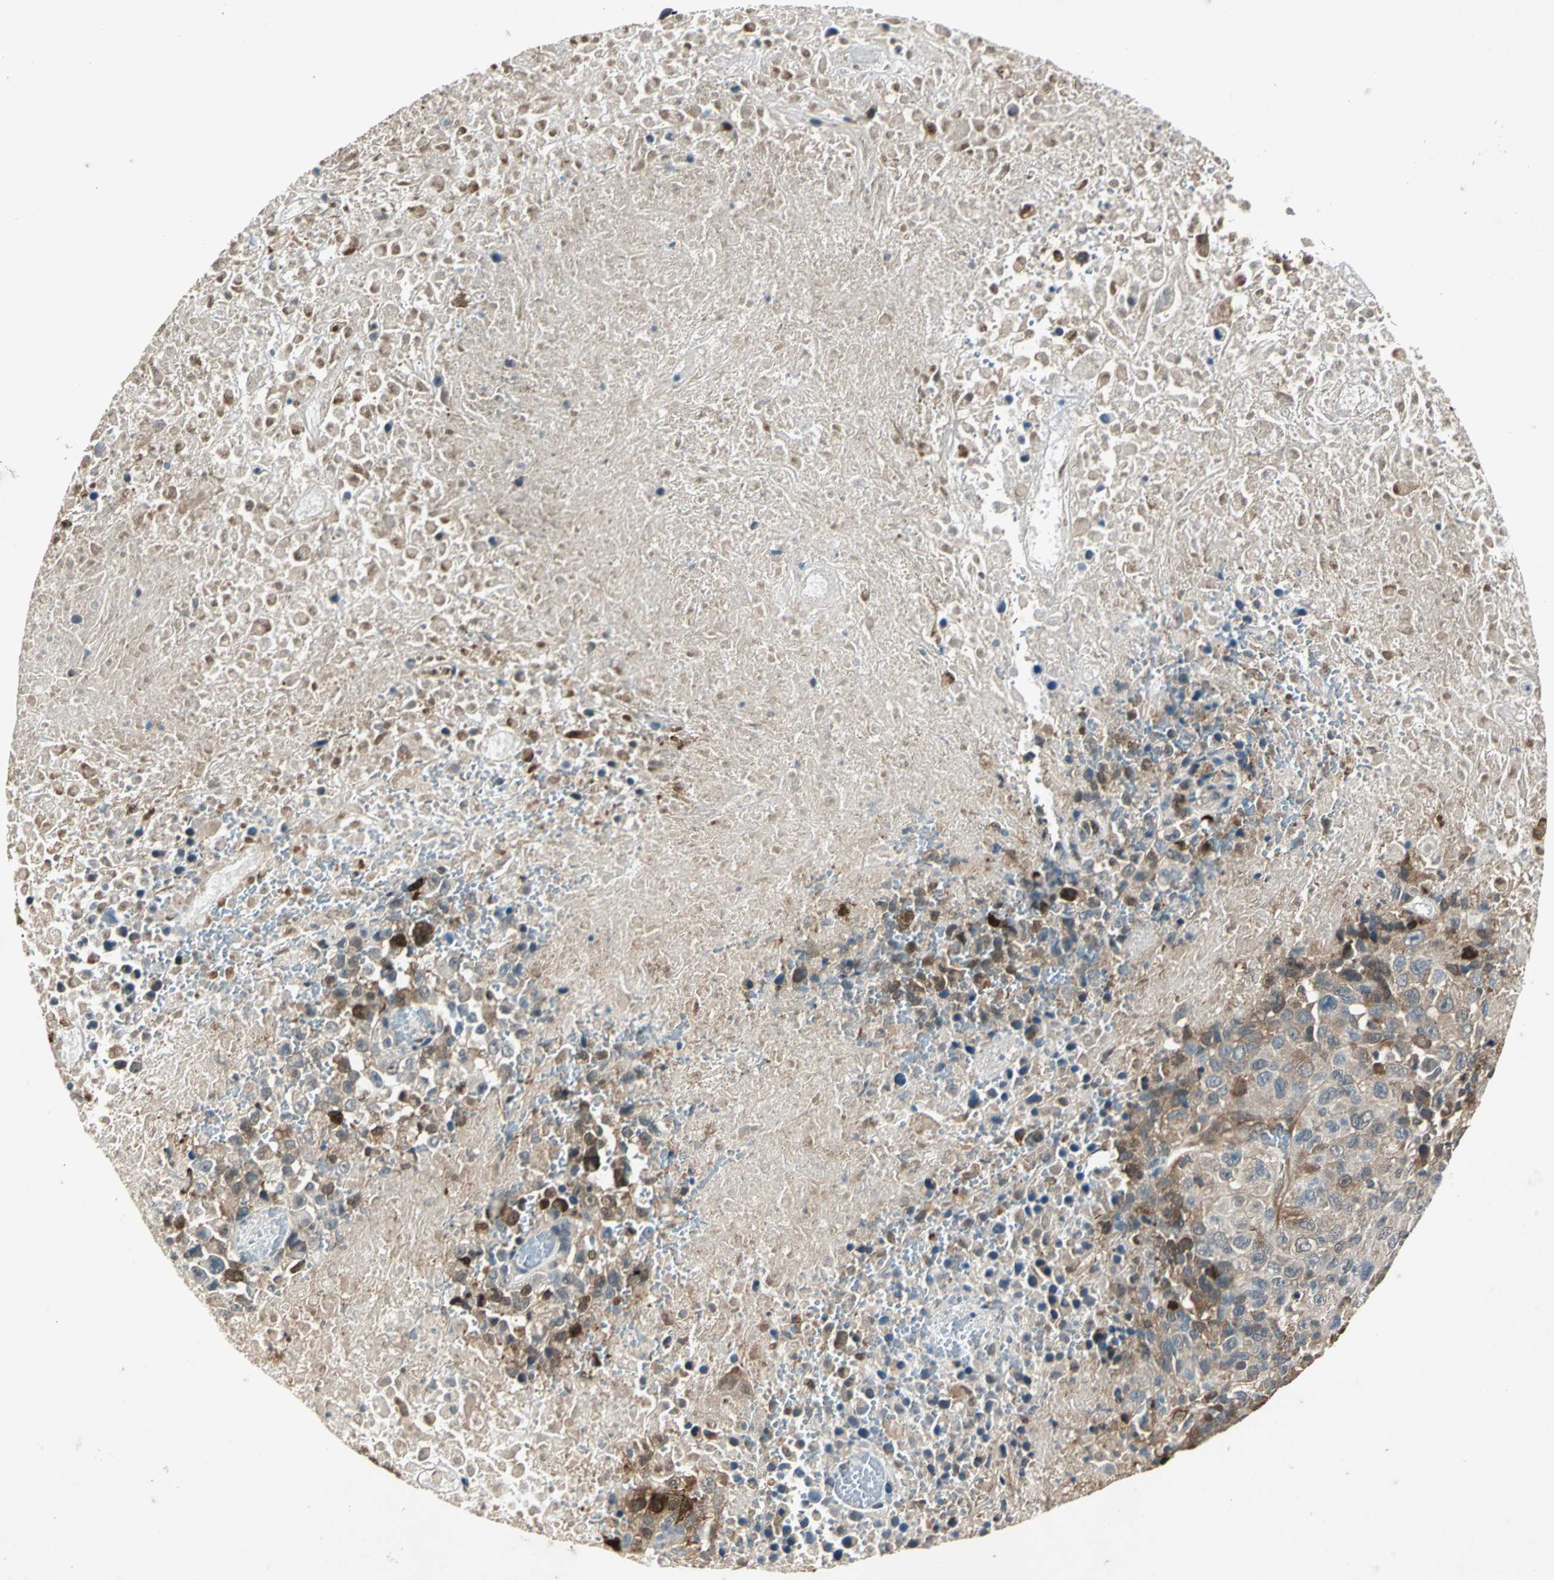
{"staining": {"intensity": "moderate", "quantity": ">75%", "location": "cytoplasmic/membranous"}, "tissue": "melanoma", "cell_type": "Tumor cells", "image_type": "cancer", "snomed": [{"axis": "morphology", "description": "Malignant melanoma, Metastatic site"}, {"axis": "topography", "description": "Cerebral cortex"}], "caption": "A photomicrograph showing moderate cytoplasmic/membranous staining in approximately >75% of tumor cells in malignant melanoma (metastatic site), as visualized by brown immunohistochemical staining.", "gene": "RRM2B", "patient": {"sex": "female", "age": 52}}